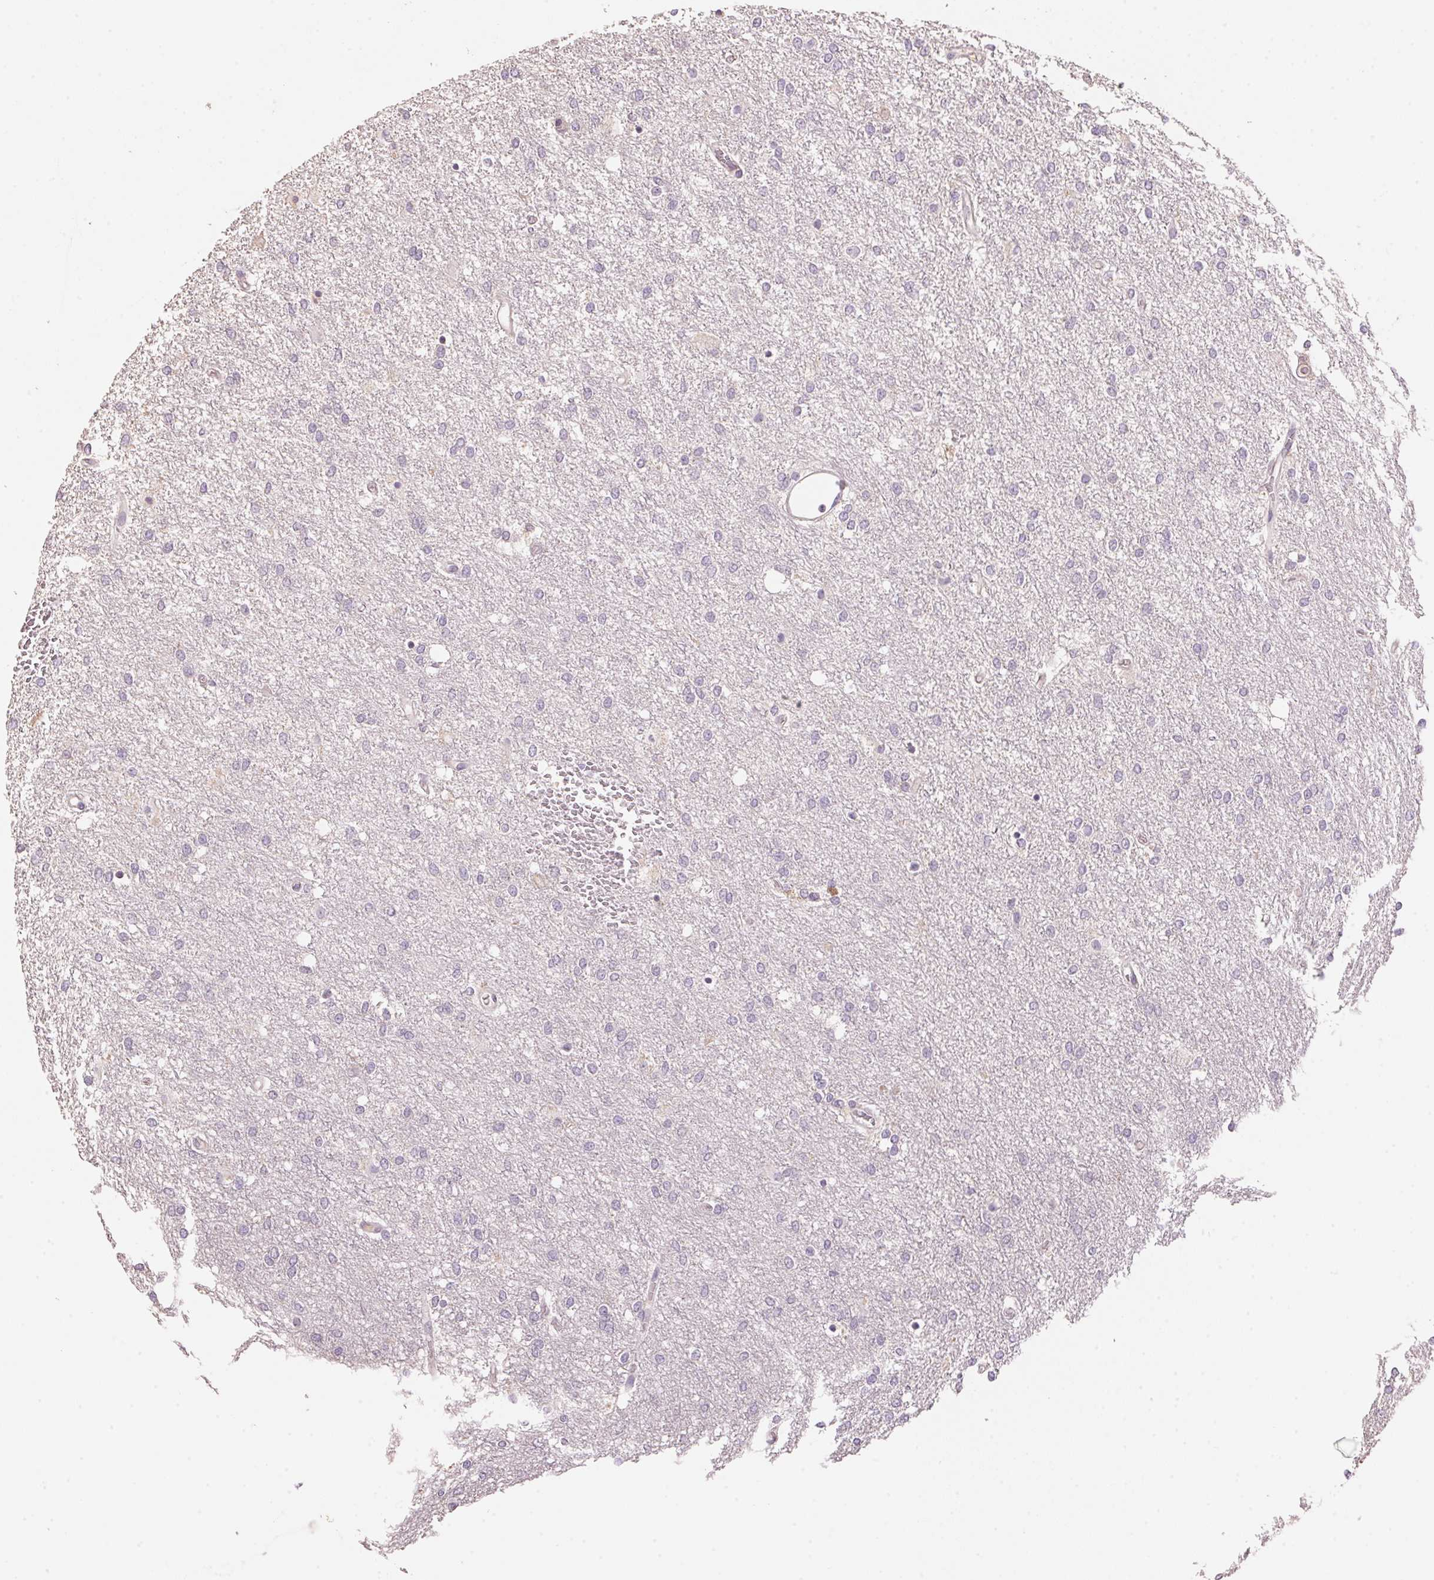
{"staining": {"intensity": "negative", "quantity": "none", "location": "none"}, "tissue": "glioma", "cell_type": "Tumor cells", "image_type": "cancer", "snomed": [{"axis": "morphology", "description": "Glioma, malignant, High grade"}, {"axis": "topography", "description": "Brain"}], "caption": "Protein analysis of high-grade glioma (malignant) demonstrates no significant staining in tumor cells.", "gene": "LYZL6", "patient": {"sex": "female", "age": 61}}